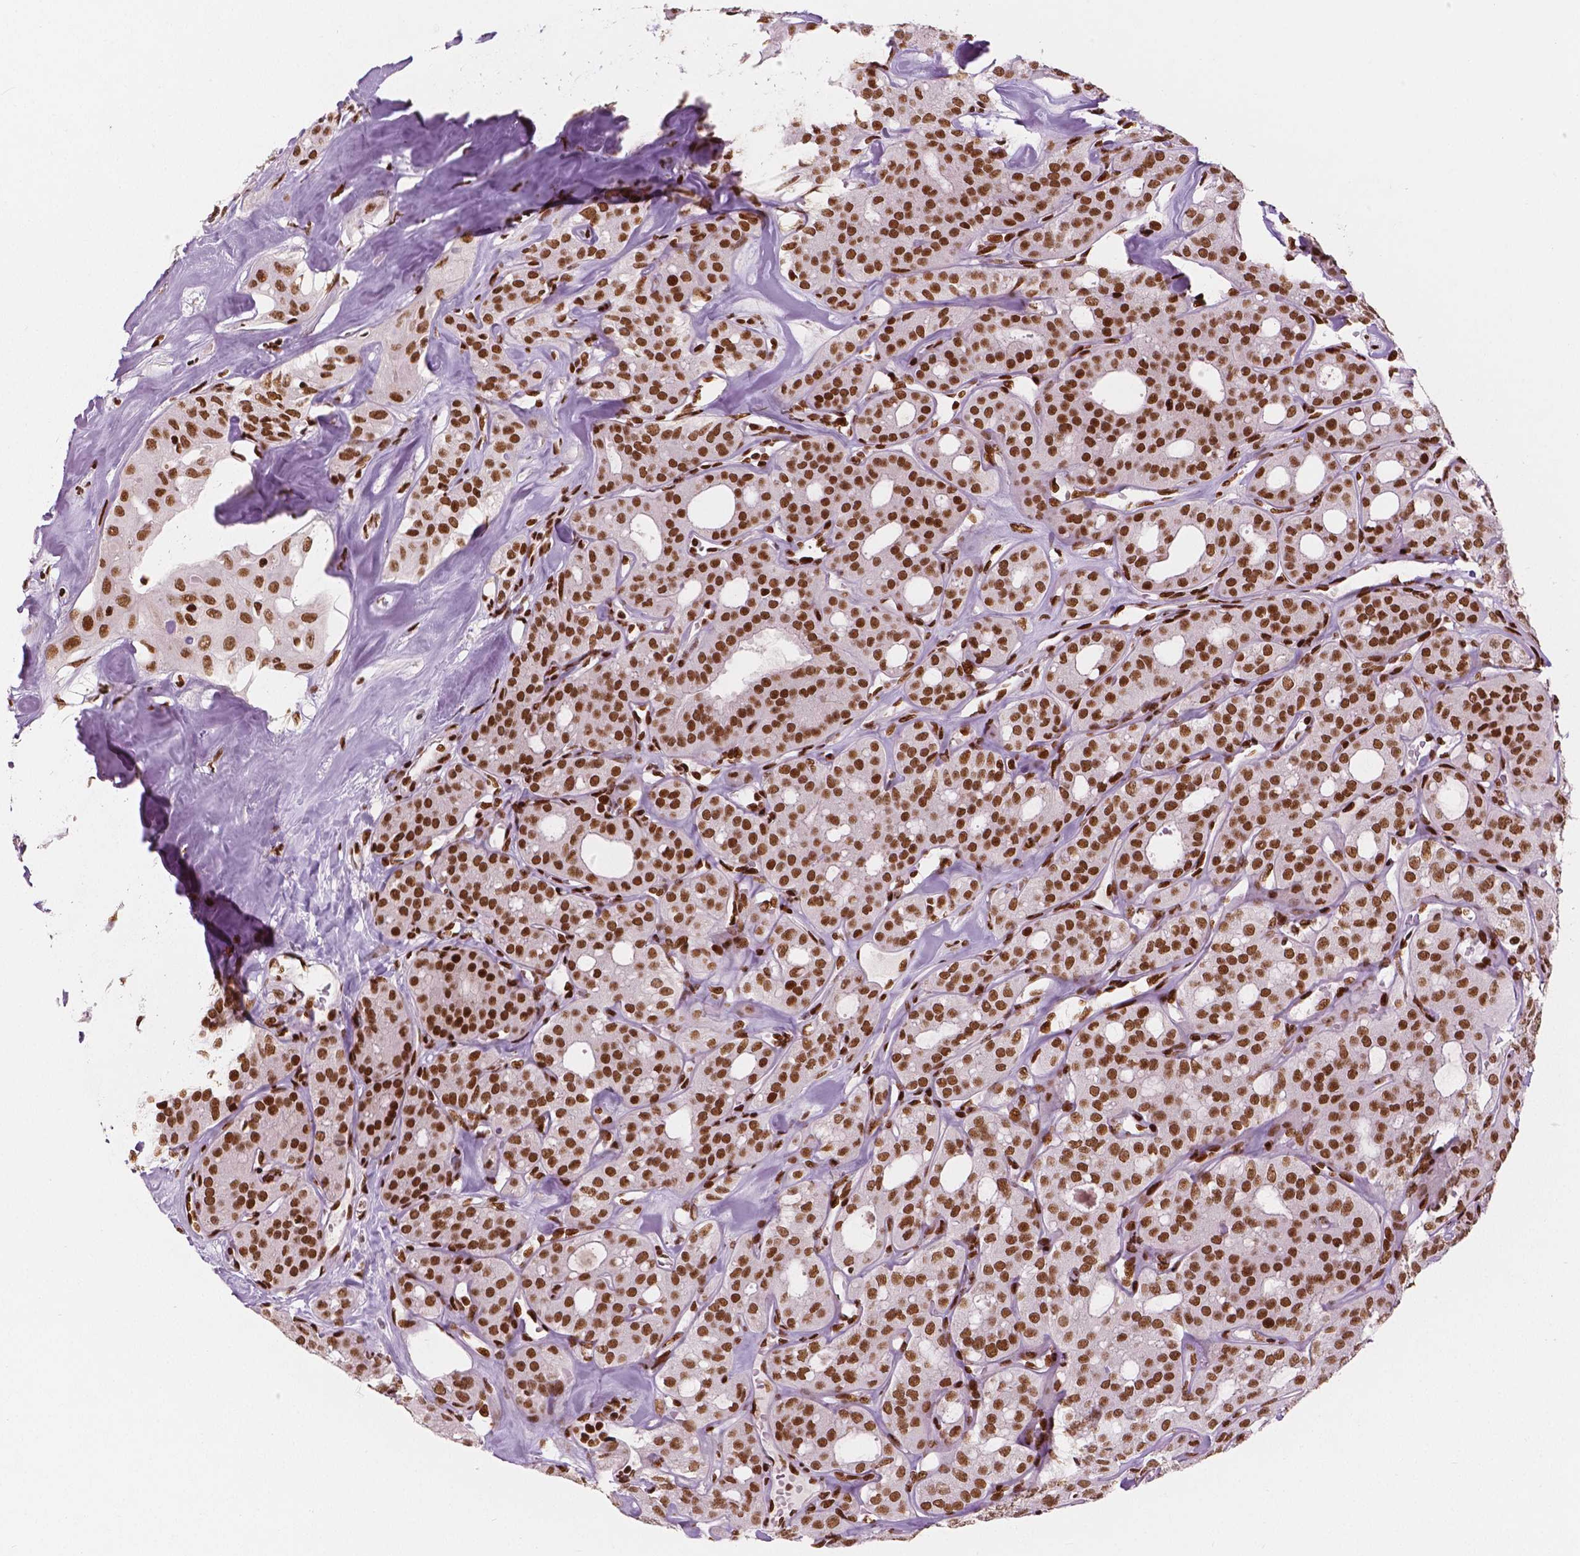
{"staining": {"intensity": "strong", "quantity": ">75%", "location": "nuclear"}, "tissue": "thyroid cancer", "cell_type": "Tumor cells", "image_type": "cancer", "snomed": [{"axis": "morphology", "description": "Follicular adenoma carcinoma, NOS"}, {"axis": "topography", "description": "Thyroid gland"}], "caption": "Immunohistochemistry (IHC) of human follicular adenoma carcinoma (thyroid) reveals high levels of strong nuclear positivity in about >75% of tumor cells.", "gene": "BRD4", "patient": {"sex": "male", "age": 75}}